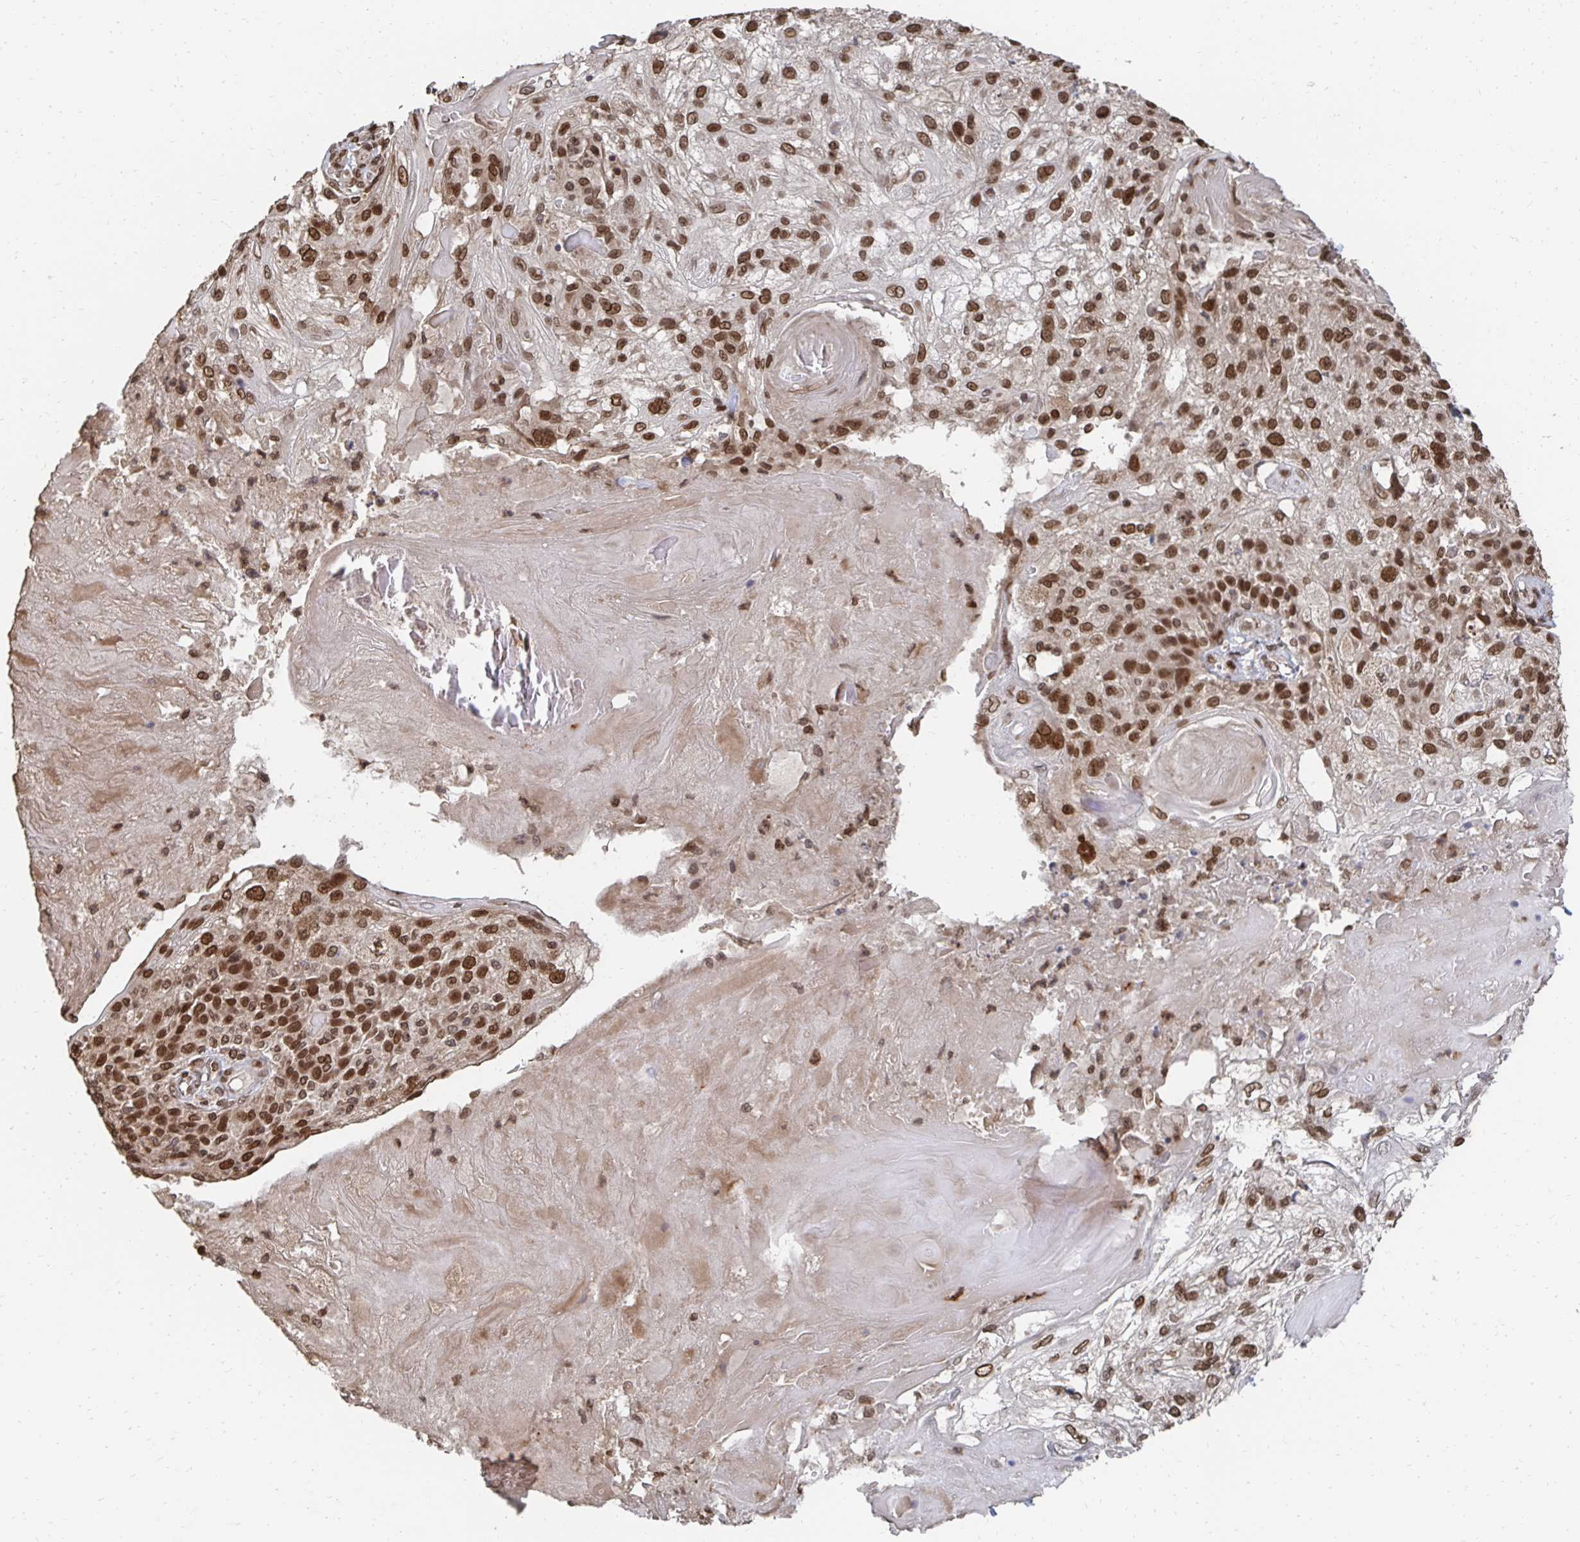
{"staining": {"intensity": "strong", "quantity": ">75%", "location": "nuclear"}, "tissue": "skin cancer", "cell_type": "Tumor cells", "image_type": "cancer", "snomed": [{"axis": "morphology", "description": "Normal tissue, NOS"}, {"axis": "morphology", "description": "Squamous cell carcinoma, NOS"}, {"axis": "topography", "description": "Skin"}], "caption": "A high-resolution histopathology image shows immunohistochemistry (IHC) staining of skin cancer, which shows strong nuclear positivity in approximately >75% of tumor cells.", "gene": "GTF3C6", "patient": {"sex": "female", "age": 83}}